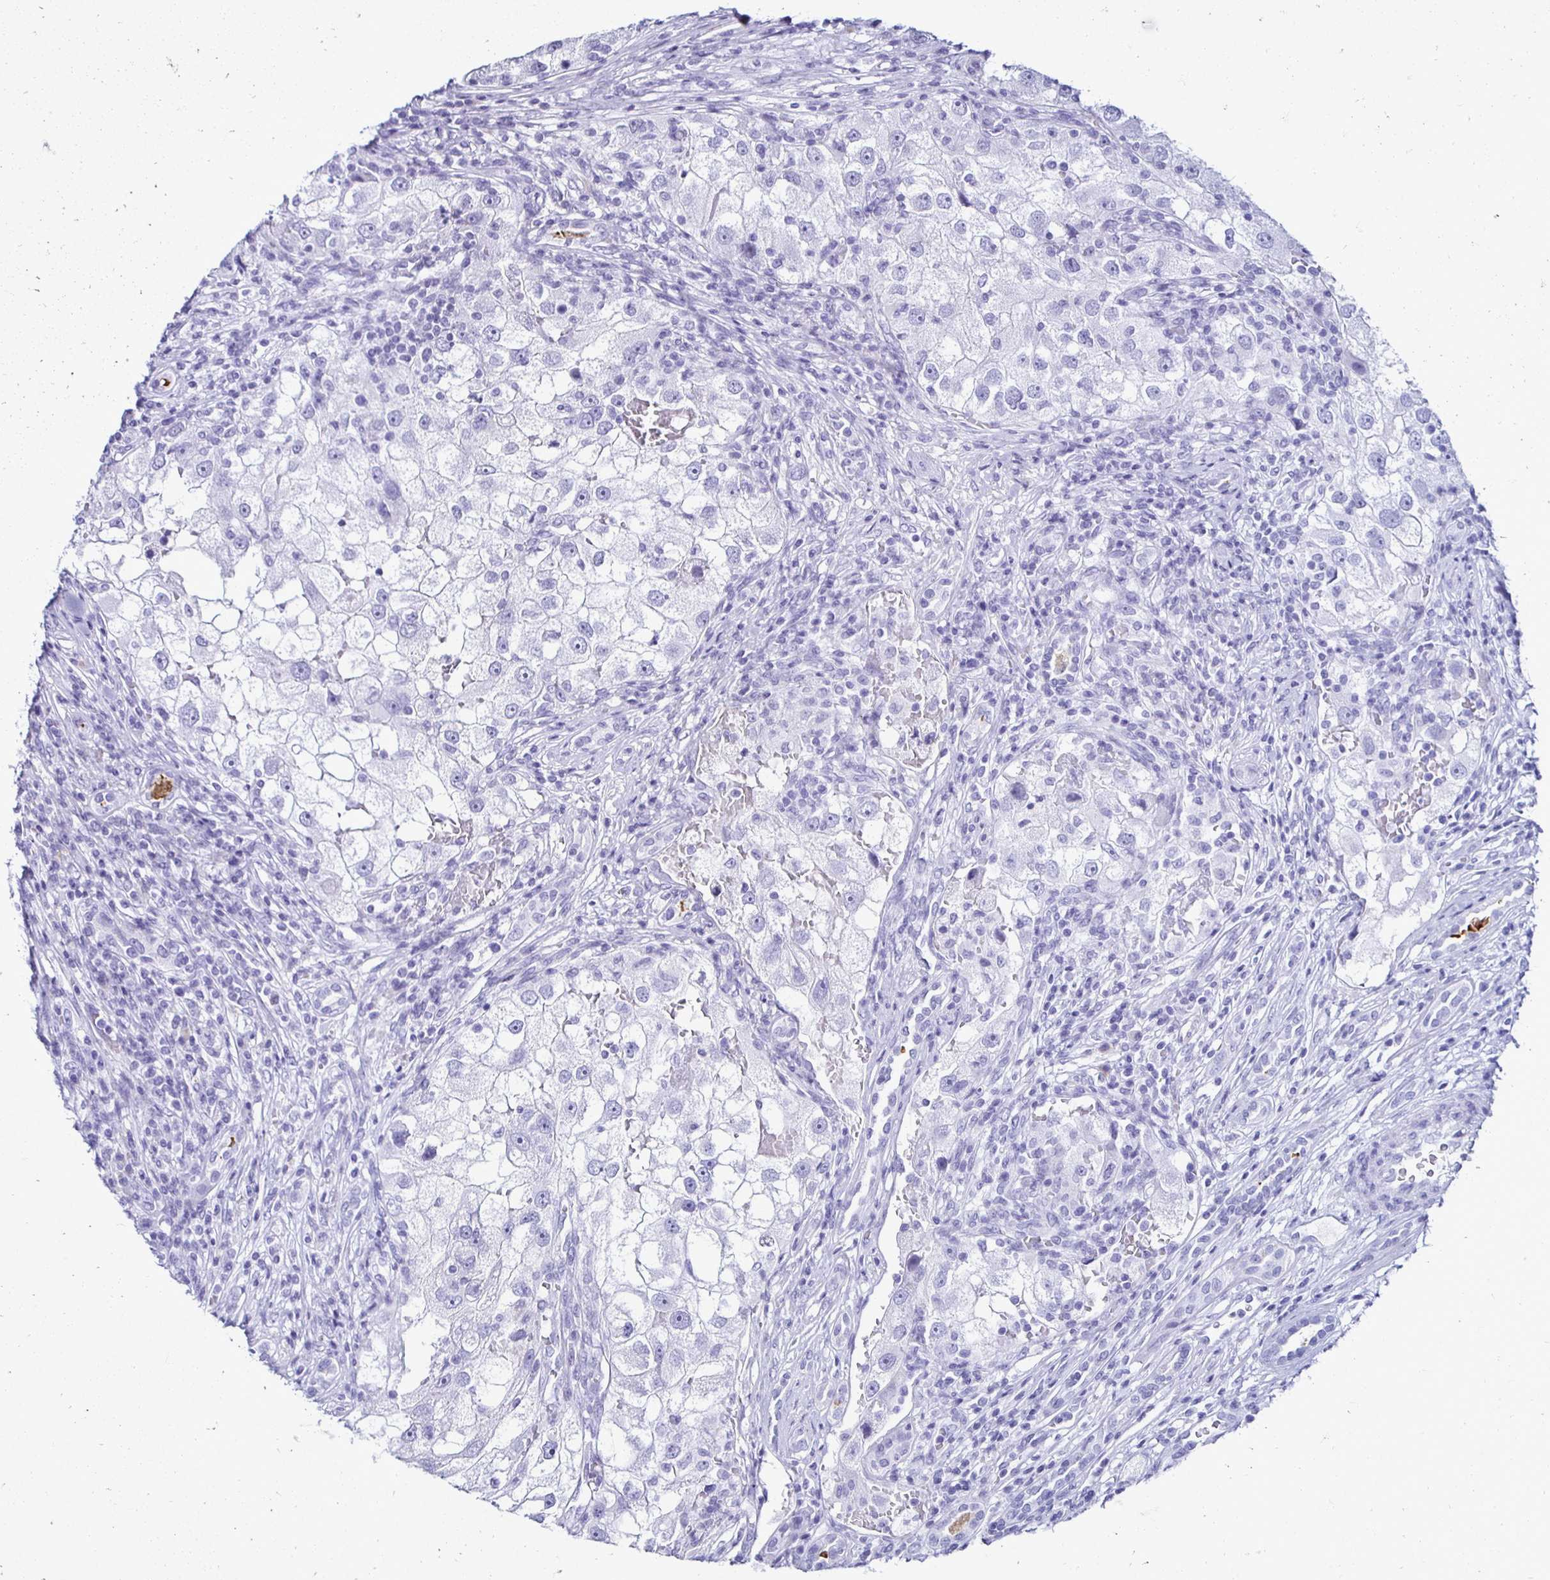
{"staining": {"intensity": "negative", "quantity": "none", "location": "none"}, "tissue": "renal cancer", "cell_type": "Tumor cells", "image_type": "cancer", "snomed": [{"axis": "morphology", "description": "Adenocarcinoma, NOS"}, {"axis": "topography", "description": "Kidney"}], "caption": "Tumor cells are negative for protein expression in human renal cancer (adenocarcinoma).", "gene": "CST5", "patient": {"sex": "male", "age": 63}}